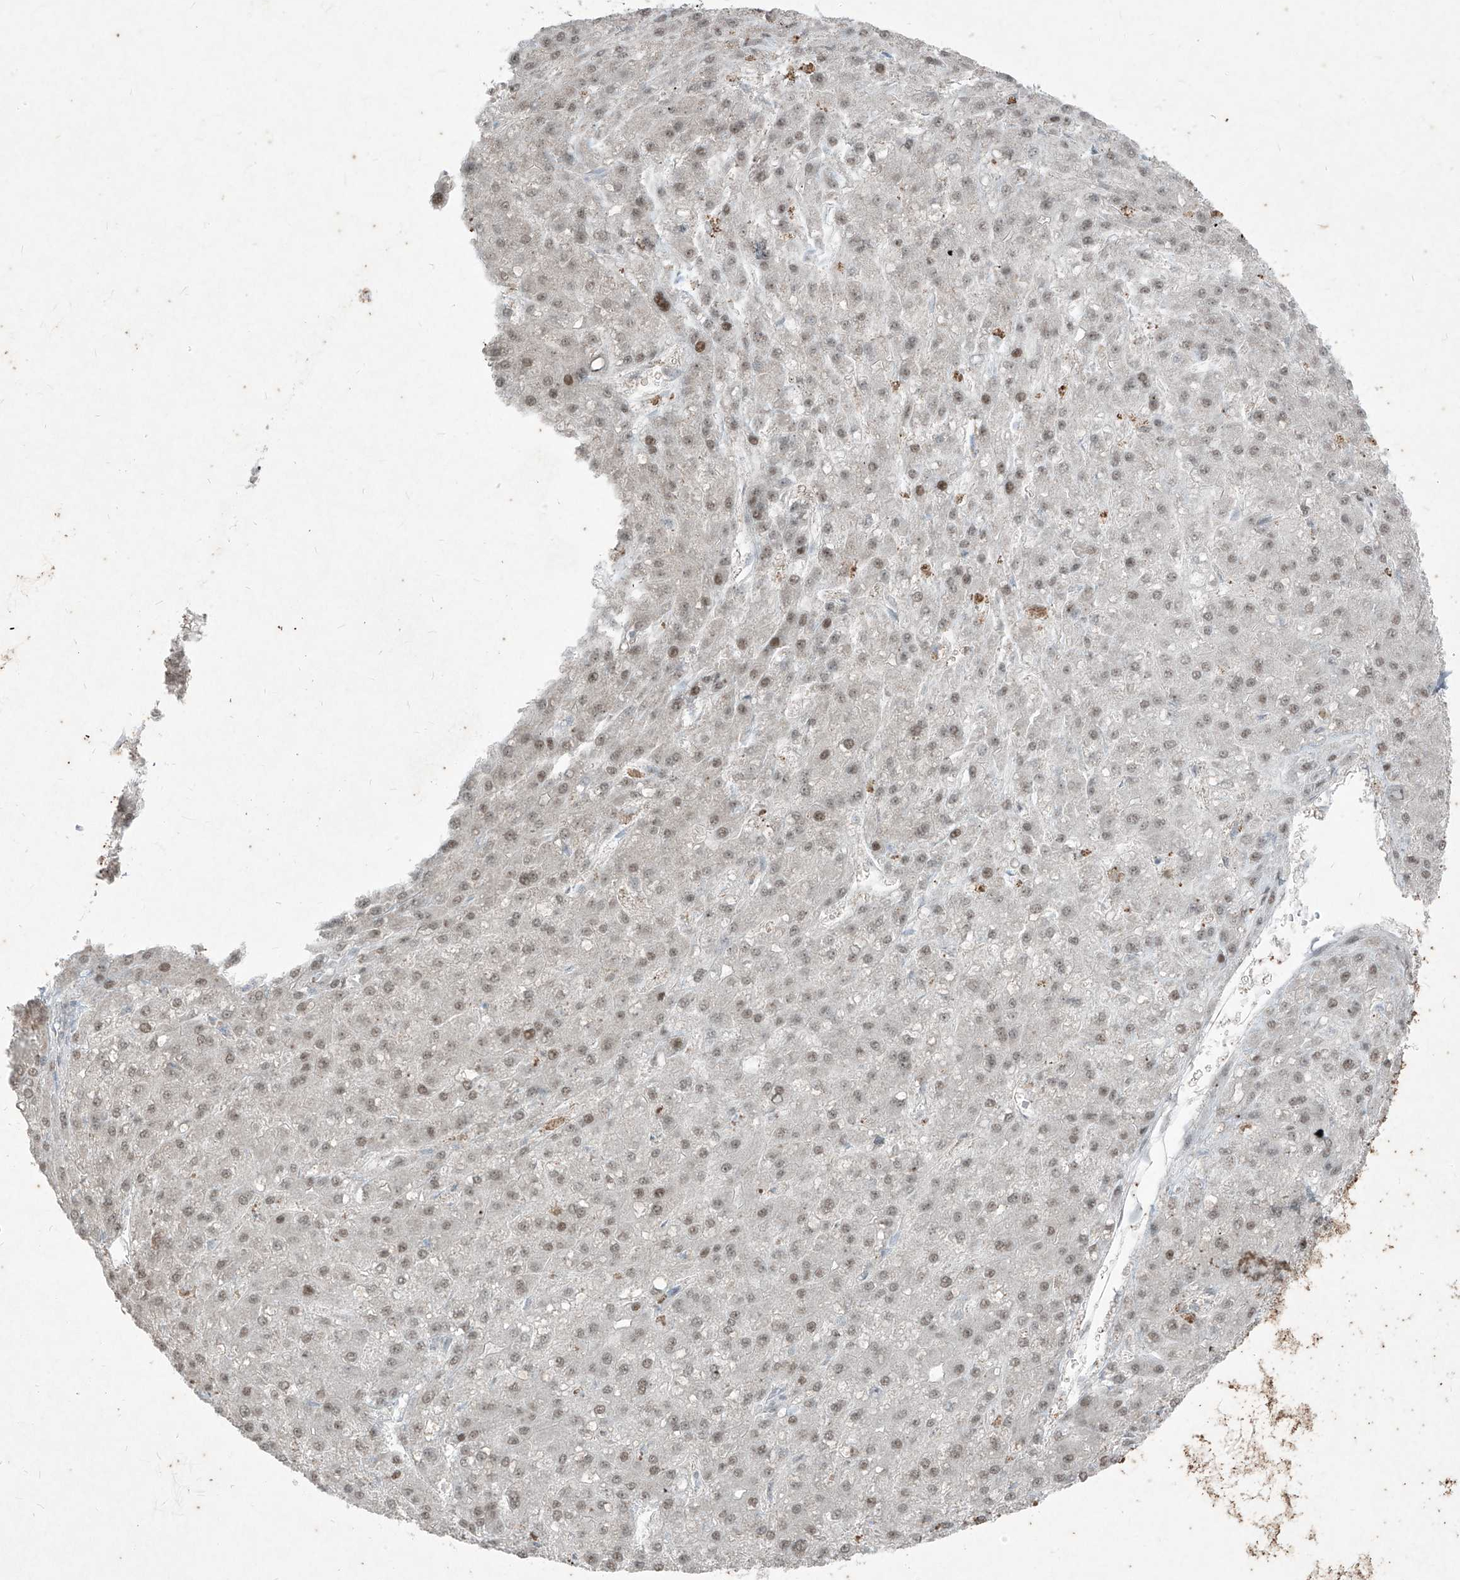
{"staining": {"intensity": "weak", "quantity": ">75%", "location": "nuclear"}, "tissue": "liver cancer", "cell_type": "Tumor cells", "image_type": "cancer", "snomed": [{"axis": "morphology", "description": "Carcinoma, Hepatocellular, NOS"}, {"axis": "topography", "description": "Liver"}], "caption": "An image of human liver cancer stained for a protein demonstrates weak nuclear brown staining in tumor cells. (DAB = brown stain, brightfield microscopy at high magnification).", "gene": "ZNF354B", "patient": {"sex": "male", "age": 67}}